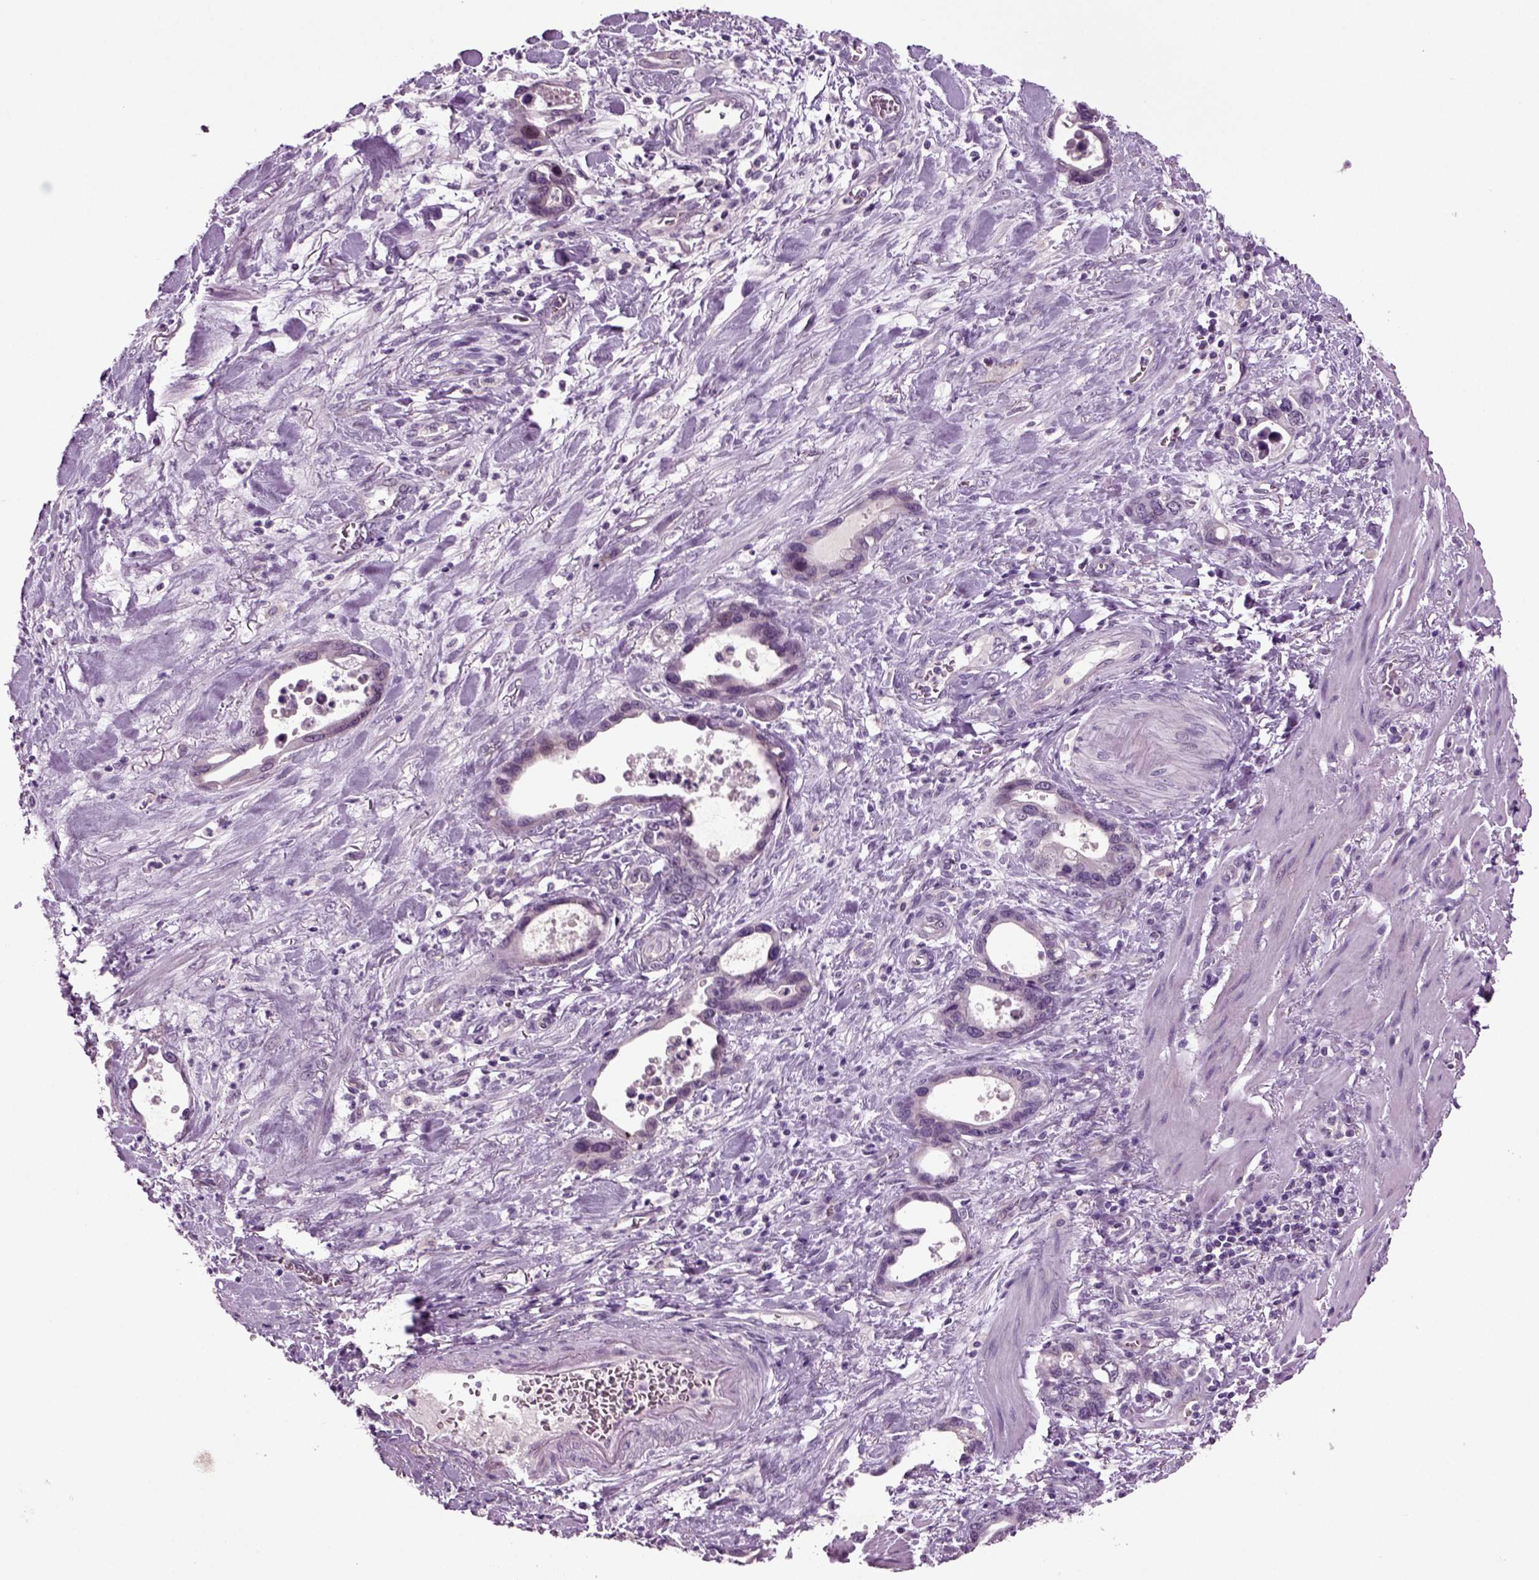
{"staining": {"intensity": "negative", "quantity": "none", "location": "none"}, "tissue": "stomach cancer", "cell_type": "Tumor cells", "image_type": "cancer", "snomed": [{"axis": "morphology", "description": "Normal tissue, NOS"}, {"axis": "morphology", "description": "Adenocarcinoma, NOS"}, {"axis": "topography", "description": "Esophagus"}, {"axis": "topography", "description": "Stomach, upper"}], "caption": "Stomach adenocarcinoma was stained to show a protein in brown. There is no significant positivity in tumor cells. Nuclei are stained in blue.", "gene": "COL9A2", "patient": {"sex": "male", "age": 74}}